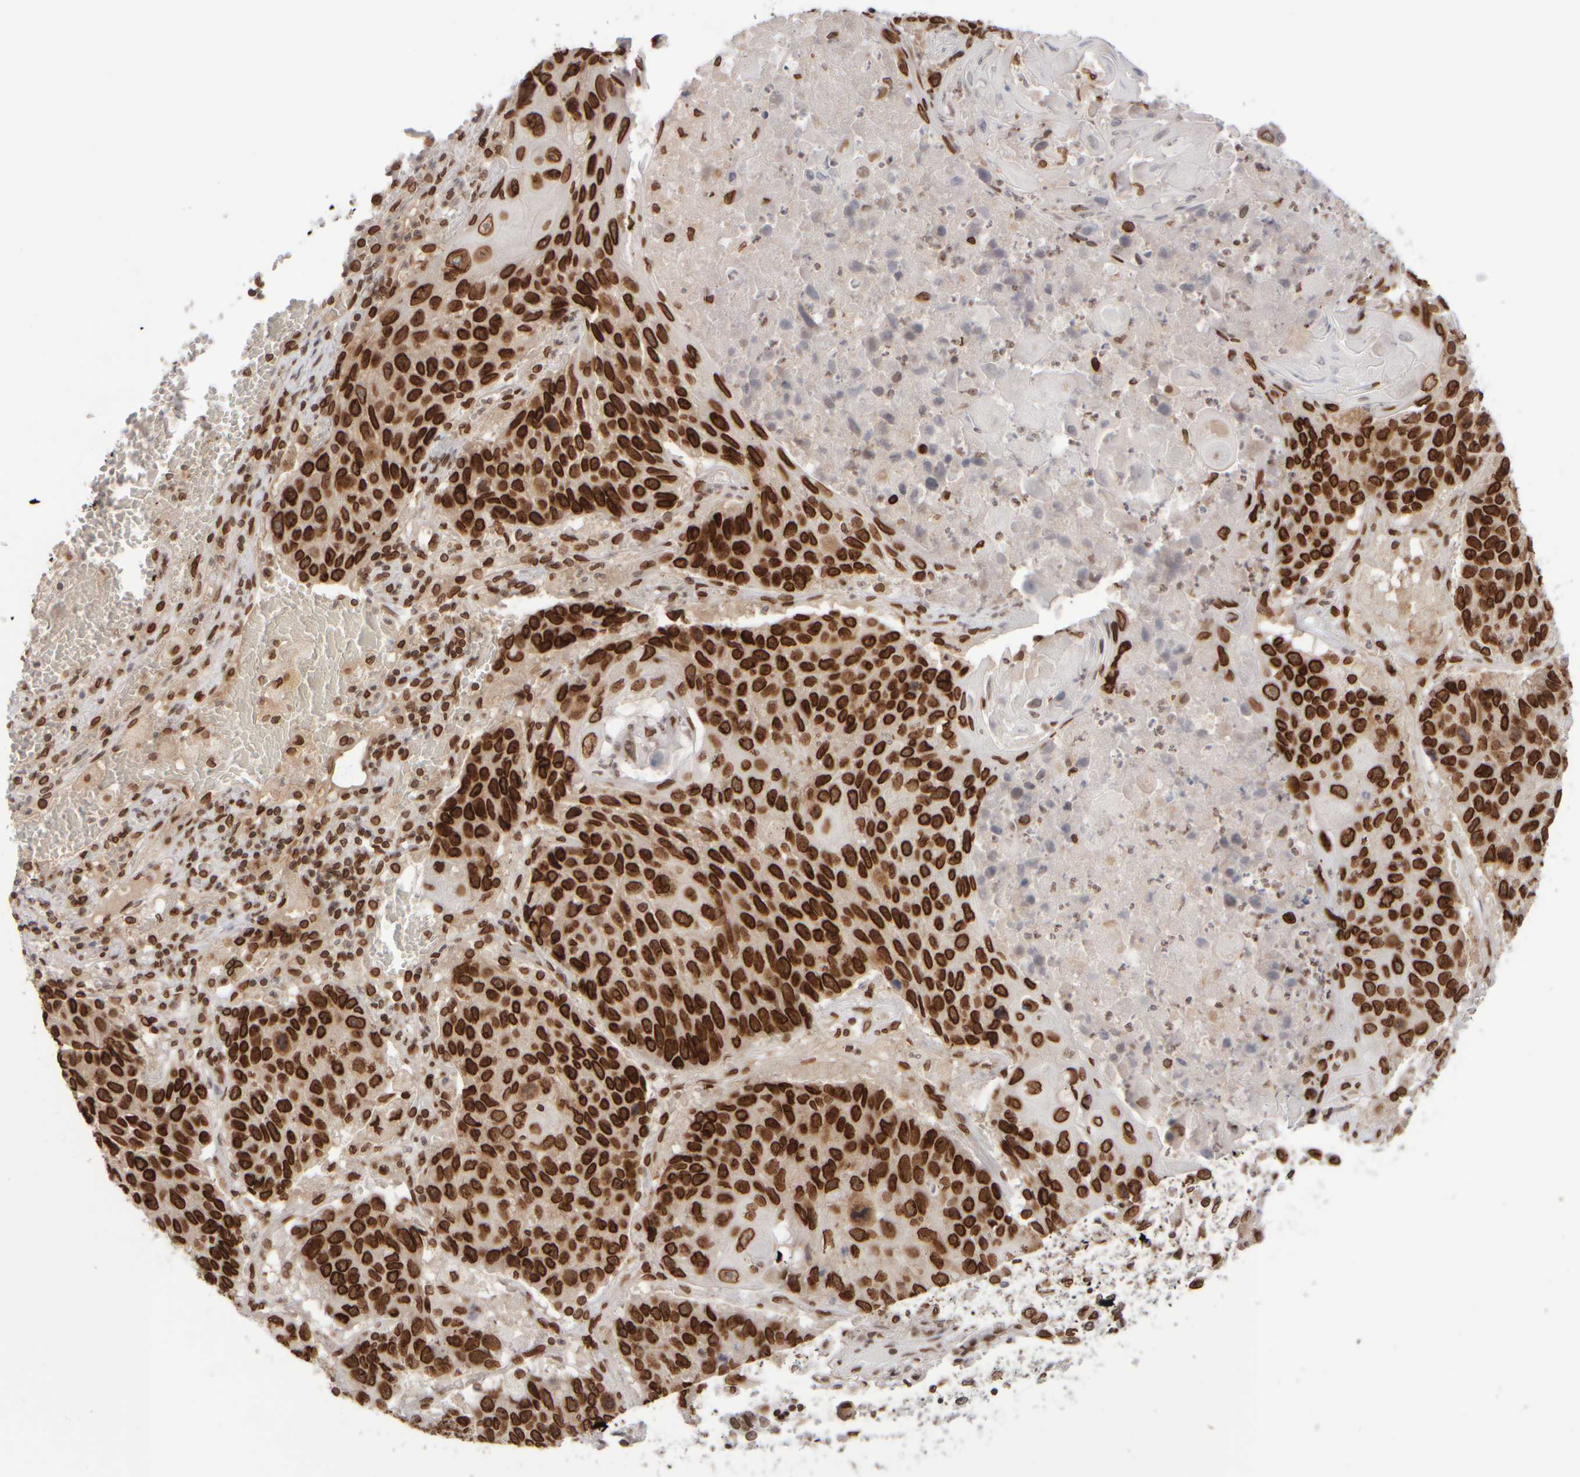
{"staining": {"intensity": "strong", "quantity": ">75%", "location": "cytoplasmic/membranous,nuclear"}, "tissue": "lung cancer", "cell_type": "Tumor cells", "image_type": "cancer", "snomed": [{"axis": "morphology", "description": "Adenocarcinoma, NOS"}, {"axis": "topography", "description": "Lung"}], "caption": "Strong cytoplasmic/membranous and nuclear positivity is appreciated in approximately >75% of tumor cells in lung adenocarcinoma.", "gene": "ZC3HC1", "patient": {"sex": "male", "age": 64}}